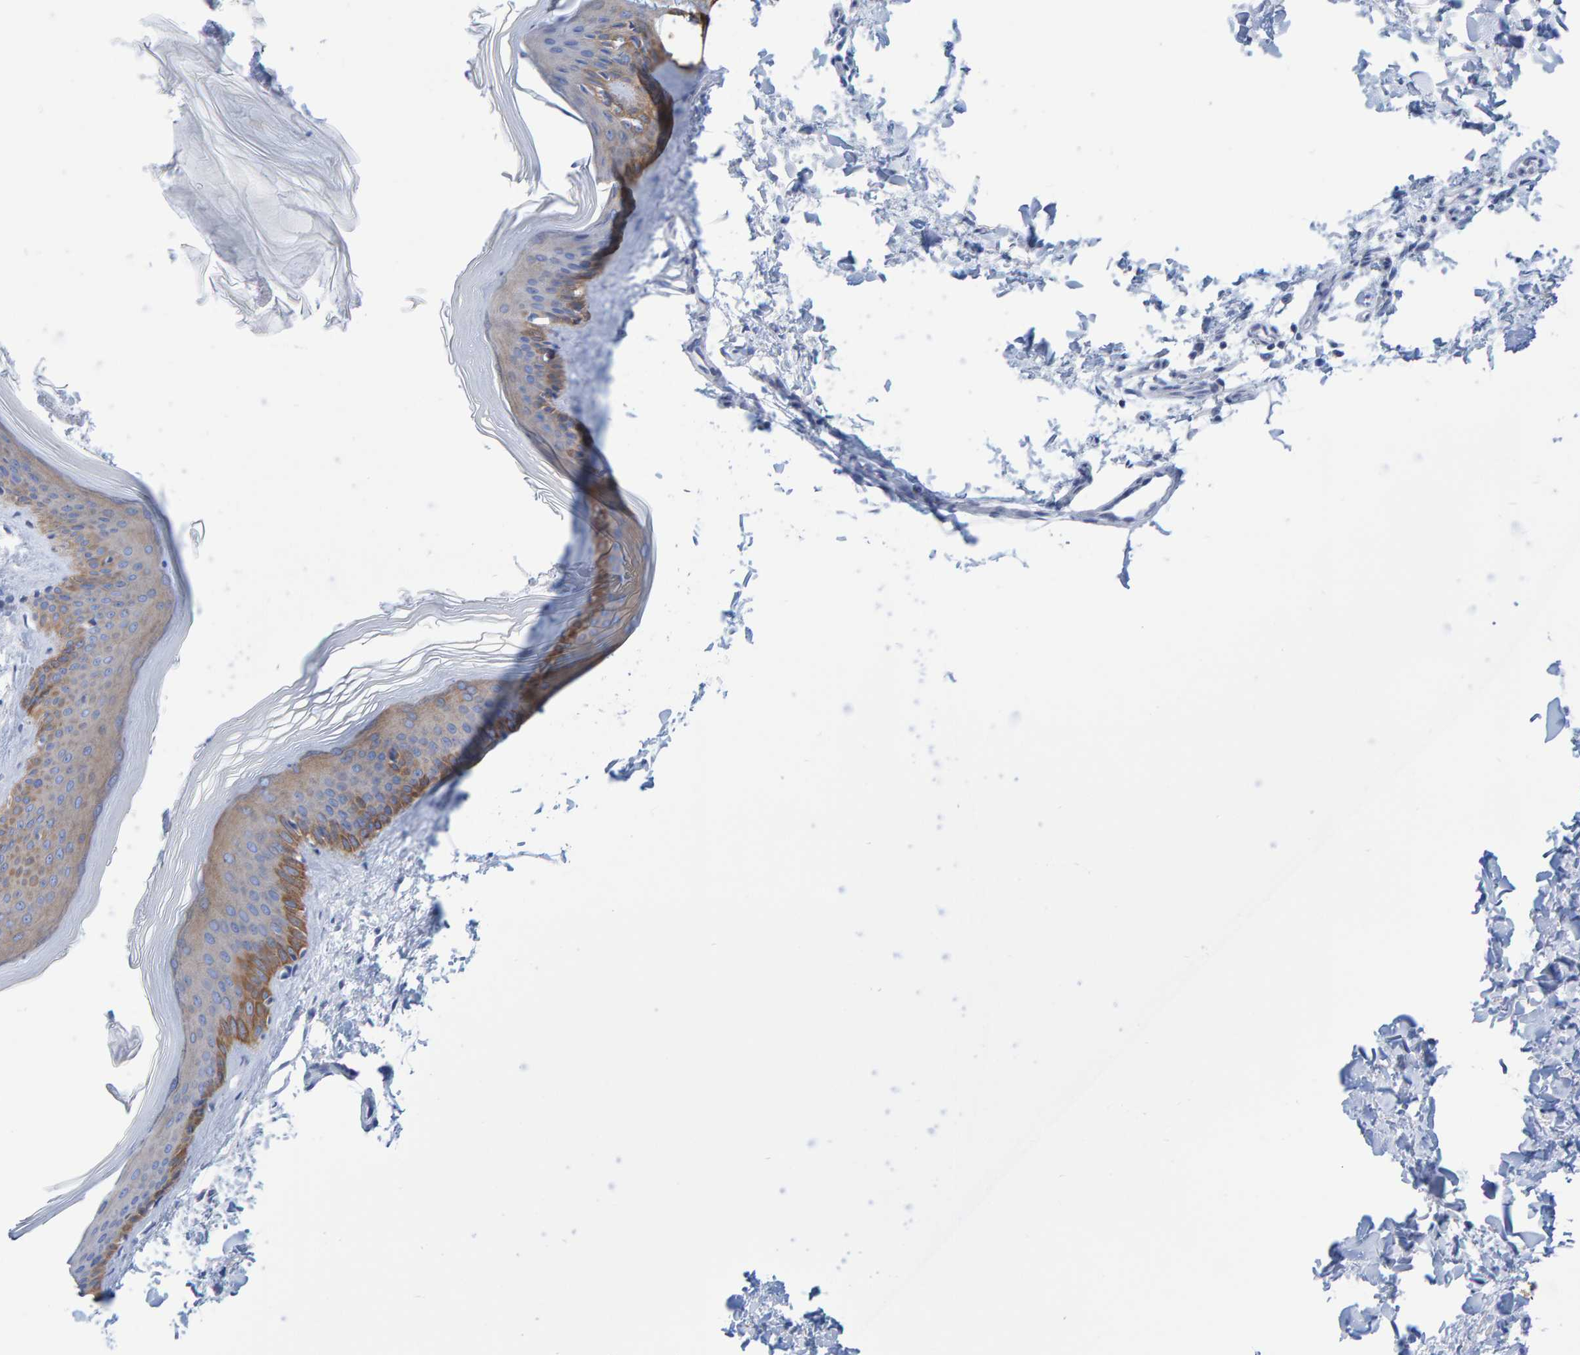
{"staining": {"intensity": "negative", "quantity": "none", "location": "none"}, "tissue": "skin", "cell_type": "Fibroblasts", "image_type": "normal", "snomed": [{"axis": "morphology", "description": "Normal tissue, NOS"}, {"axis": "topography", "description": "Skin"}], "caption": "DAB (3,3'-diaminobenzidine) immunohistochemical staining of unremarkable skin reveals no significant expression in fibroblasts. (Brightfield microscopy of DAB immunohistochemistry at high magnification).", "gene": "JAKMIP3", "patient": {"sex": "female", "age": 27}}